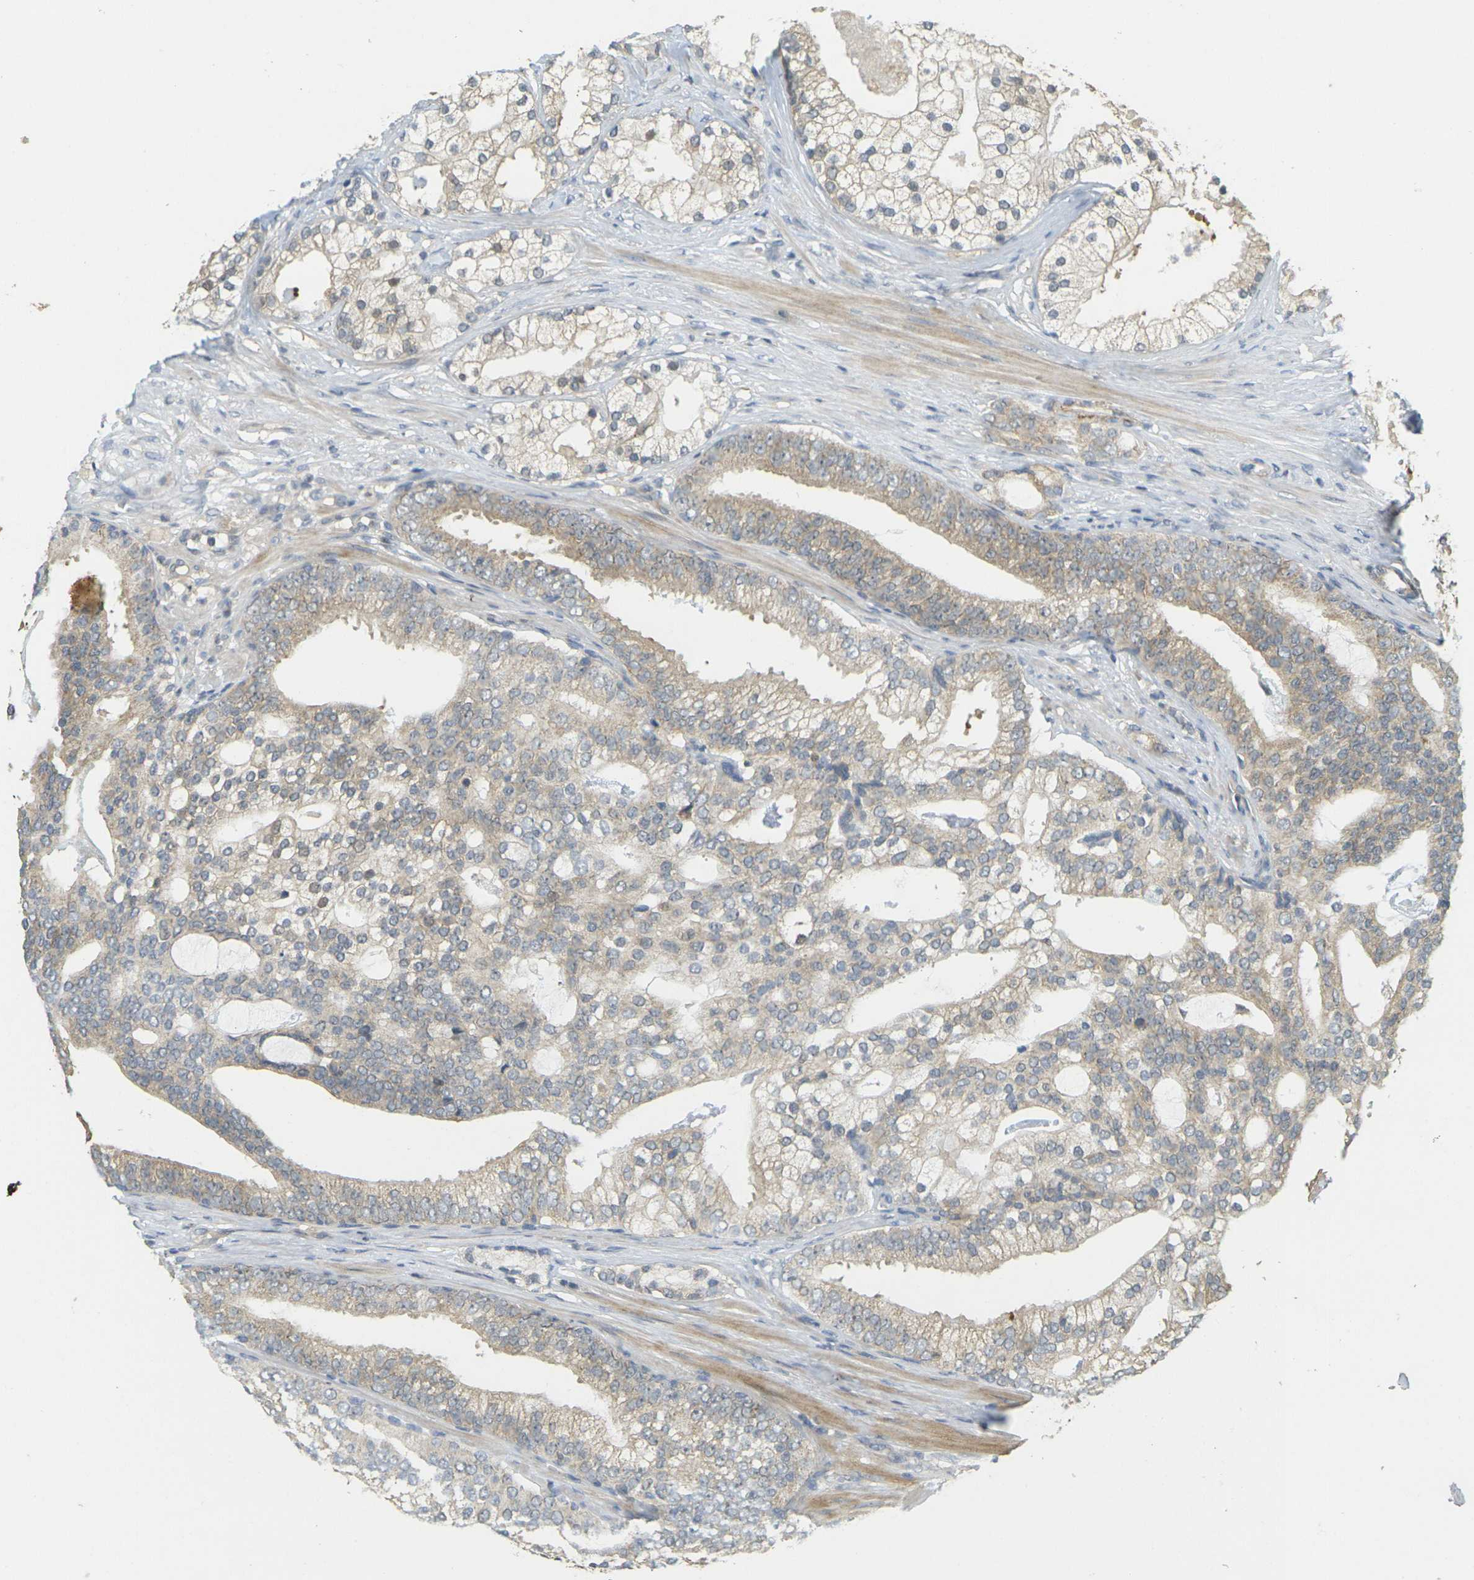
{"staining": {"intensity": "weak", "quantity": ">75%", "location": "cytoplasmic/membranous"}, "tissue": "prostate cancer", "cell_type": "Tumor cells", "image_type": "cancer", "snomed": [{"axis": "morphology", "description": "Adenocarcinoma, Low grade"}, {"axis": "topography", "description": "Prostate"}], "caption": "Tumor cells reveal low levels of weak cytoplasmic/membranous staining in about >75% of cells in human prostate cancer (low-grade adenocarcinoma). The staining is performed using DAB brown chromogen to label protein expression. The nuclei are counter-stained blue using hematoxylin.", "gene": "KLHL8", "patient": {"sex": "male", "age": 58}}